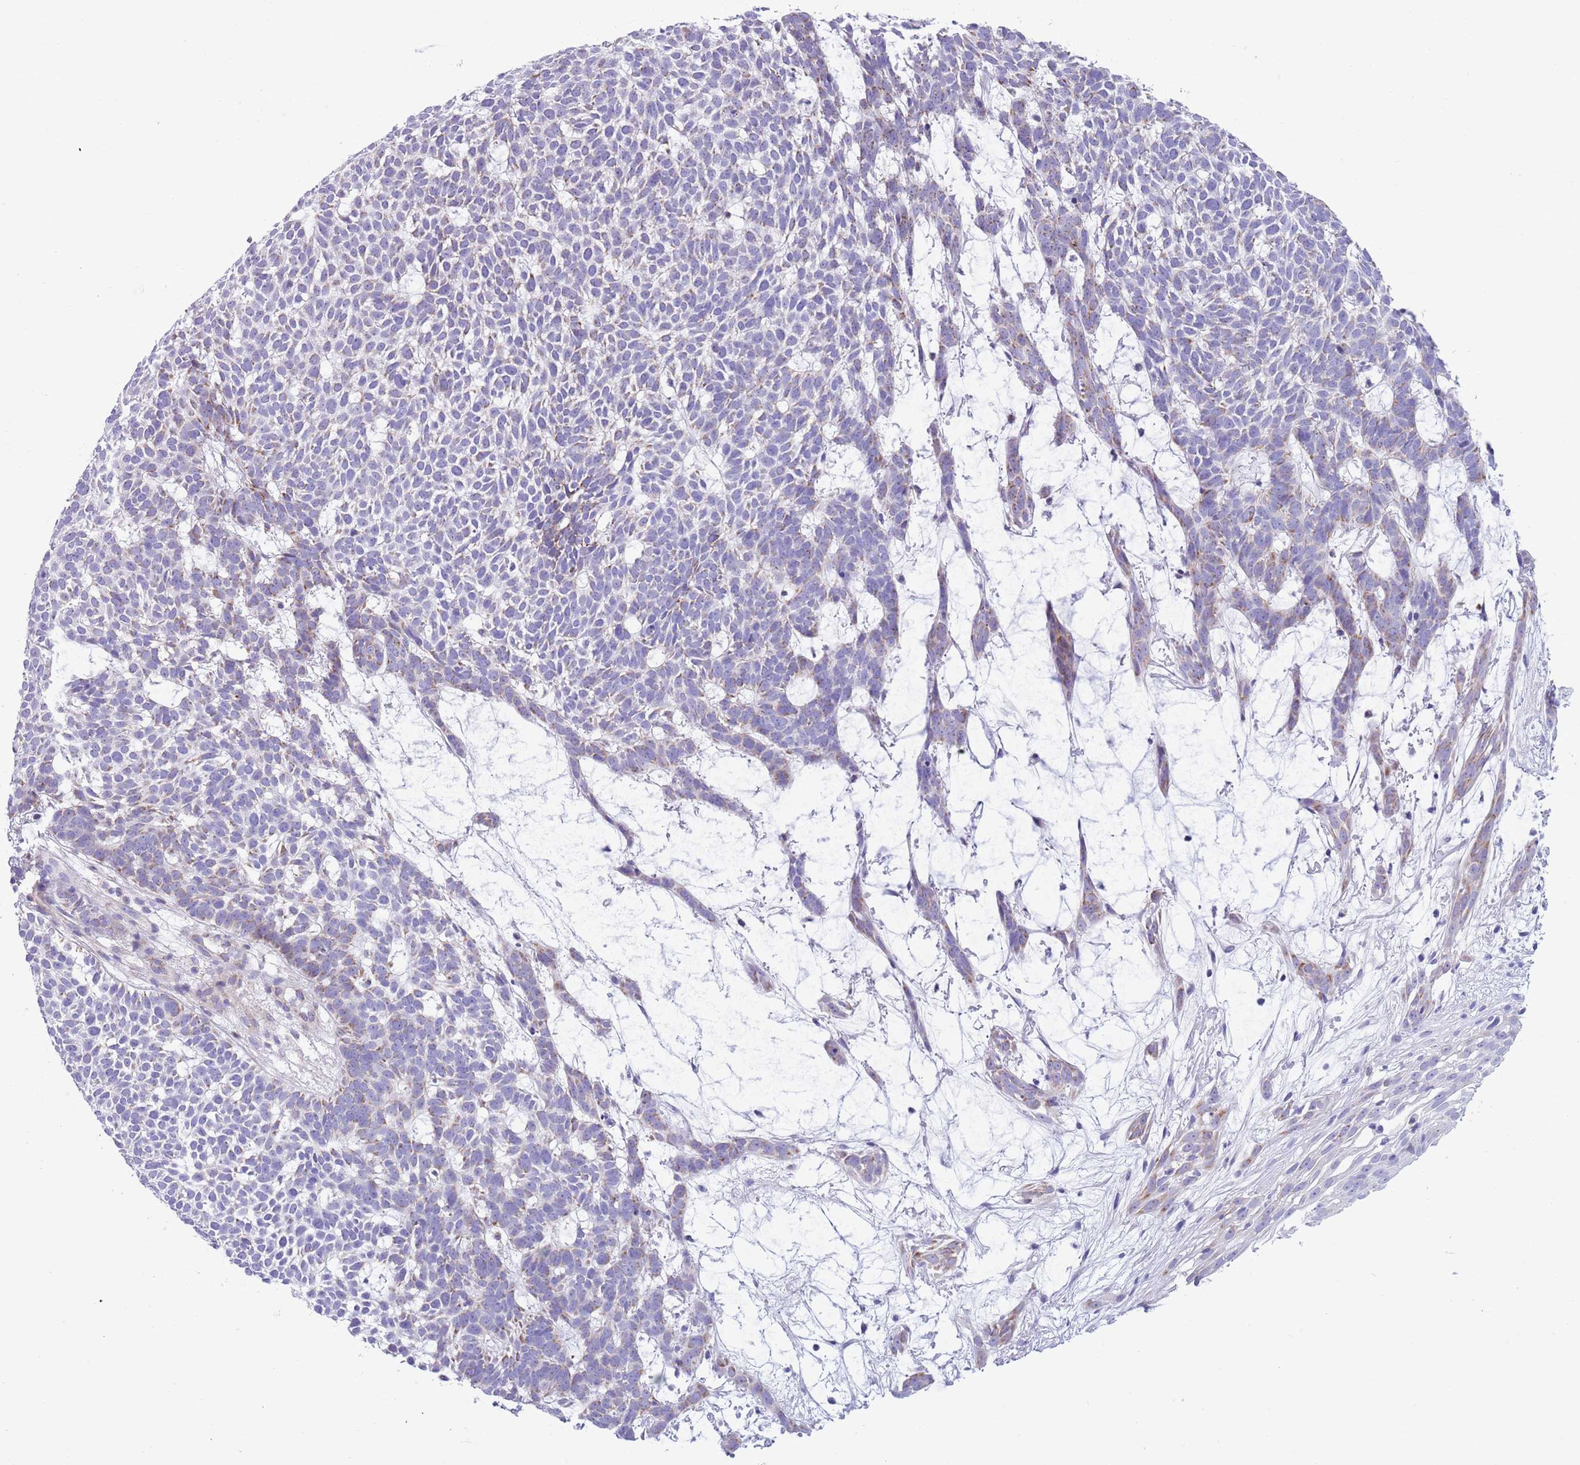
{"staining": {"intensity": "moderate", "quantity": "<25%", "location": "cytoplasmic/membranous"}, "tissue": "skin cancer", "cell_type": "Tumor cells", "image_type": "cancer", "snomed": [{"axis": "morphology", "description": "Basal cell carcinoma"}, {"axis": "topography", "description": "Skin"}], "caption": "A brown stain labels moderate cytoplasmic/membranous staining of a protein in skin basal cell carcinoma tumor cells.", "gene": "MOCOS", "patient": {"sex": "female", "age": 78}}